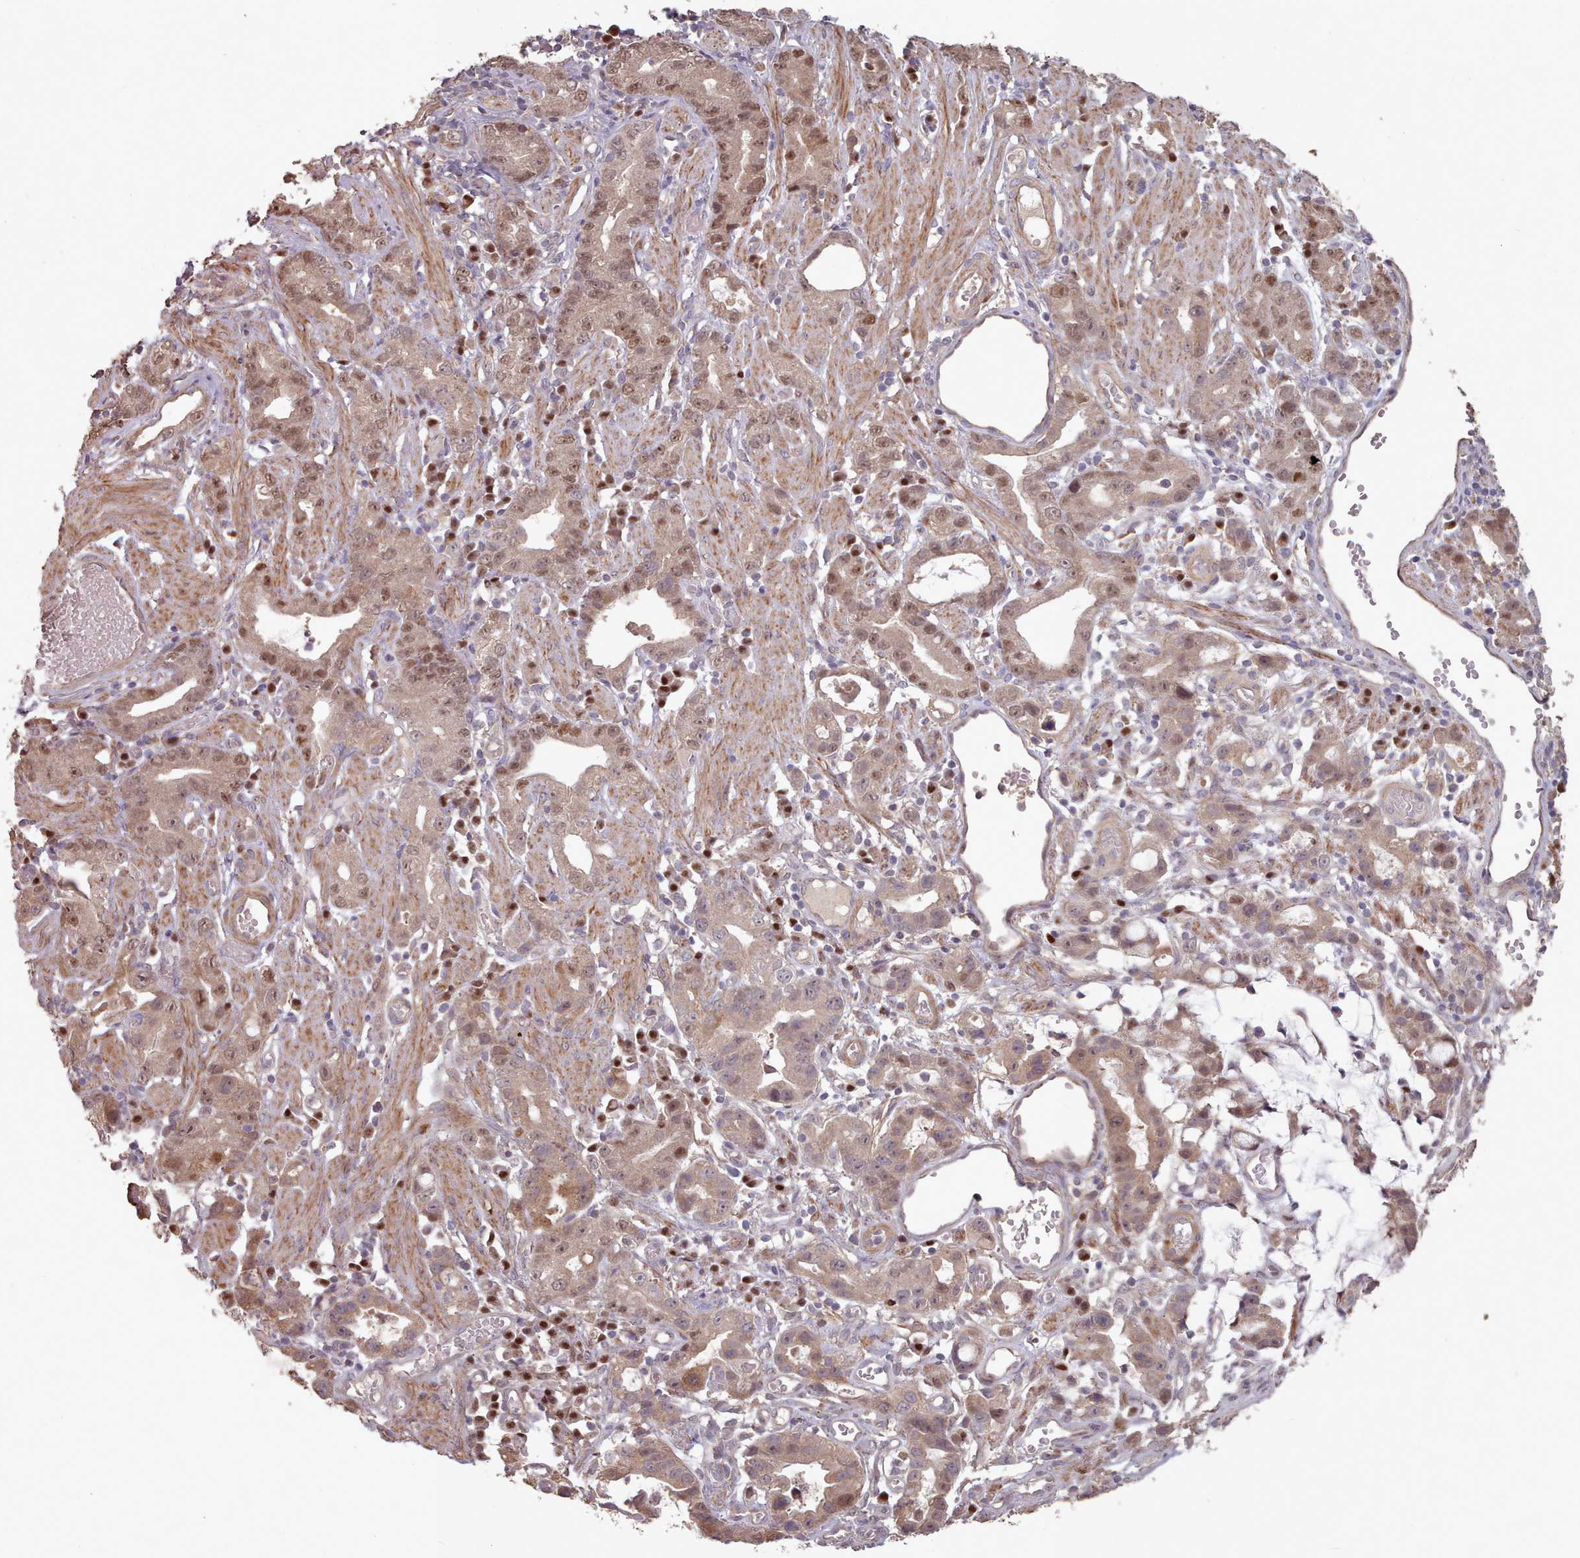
{"staining": {"intensity": "moderate", "quantity": ">75%", "location": "cytoplasmic/membranous,nuclear"}, "tissue": "stomach cancer", "cell_type": "Tumor cells", "image_type": "cancer", "snomed": [{"axis": "morphology", "description": "Adenocarcinoma, NOS"}, {"axis": "topography", "description": "Stomach"}], "caption": "A brown stain shows moderate cytoplasmic/membranous and nuclear expression of a protein in human stomach cancer (adenocarcinoma) tumor cells.", "gene": "ERCC6L", "patient": {"sex": "male", "age": 55}}